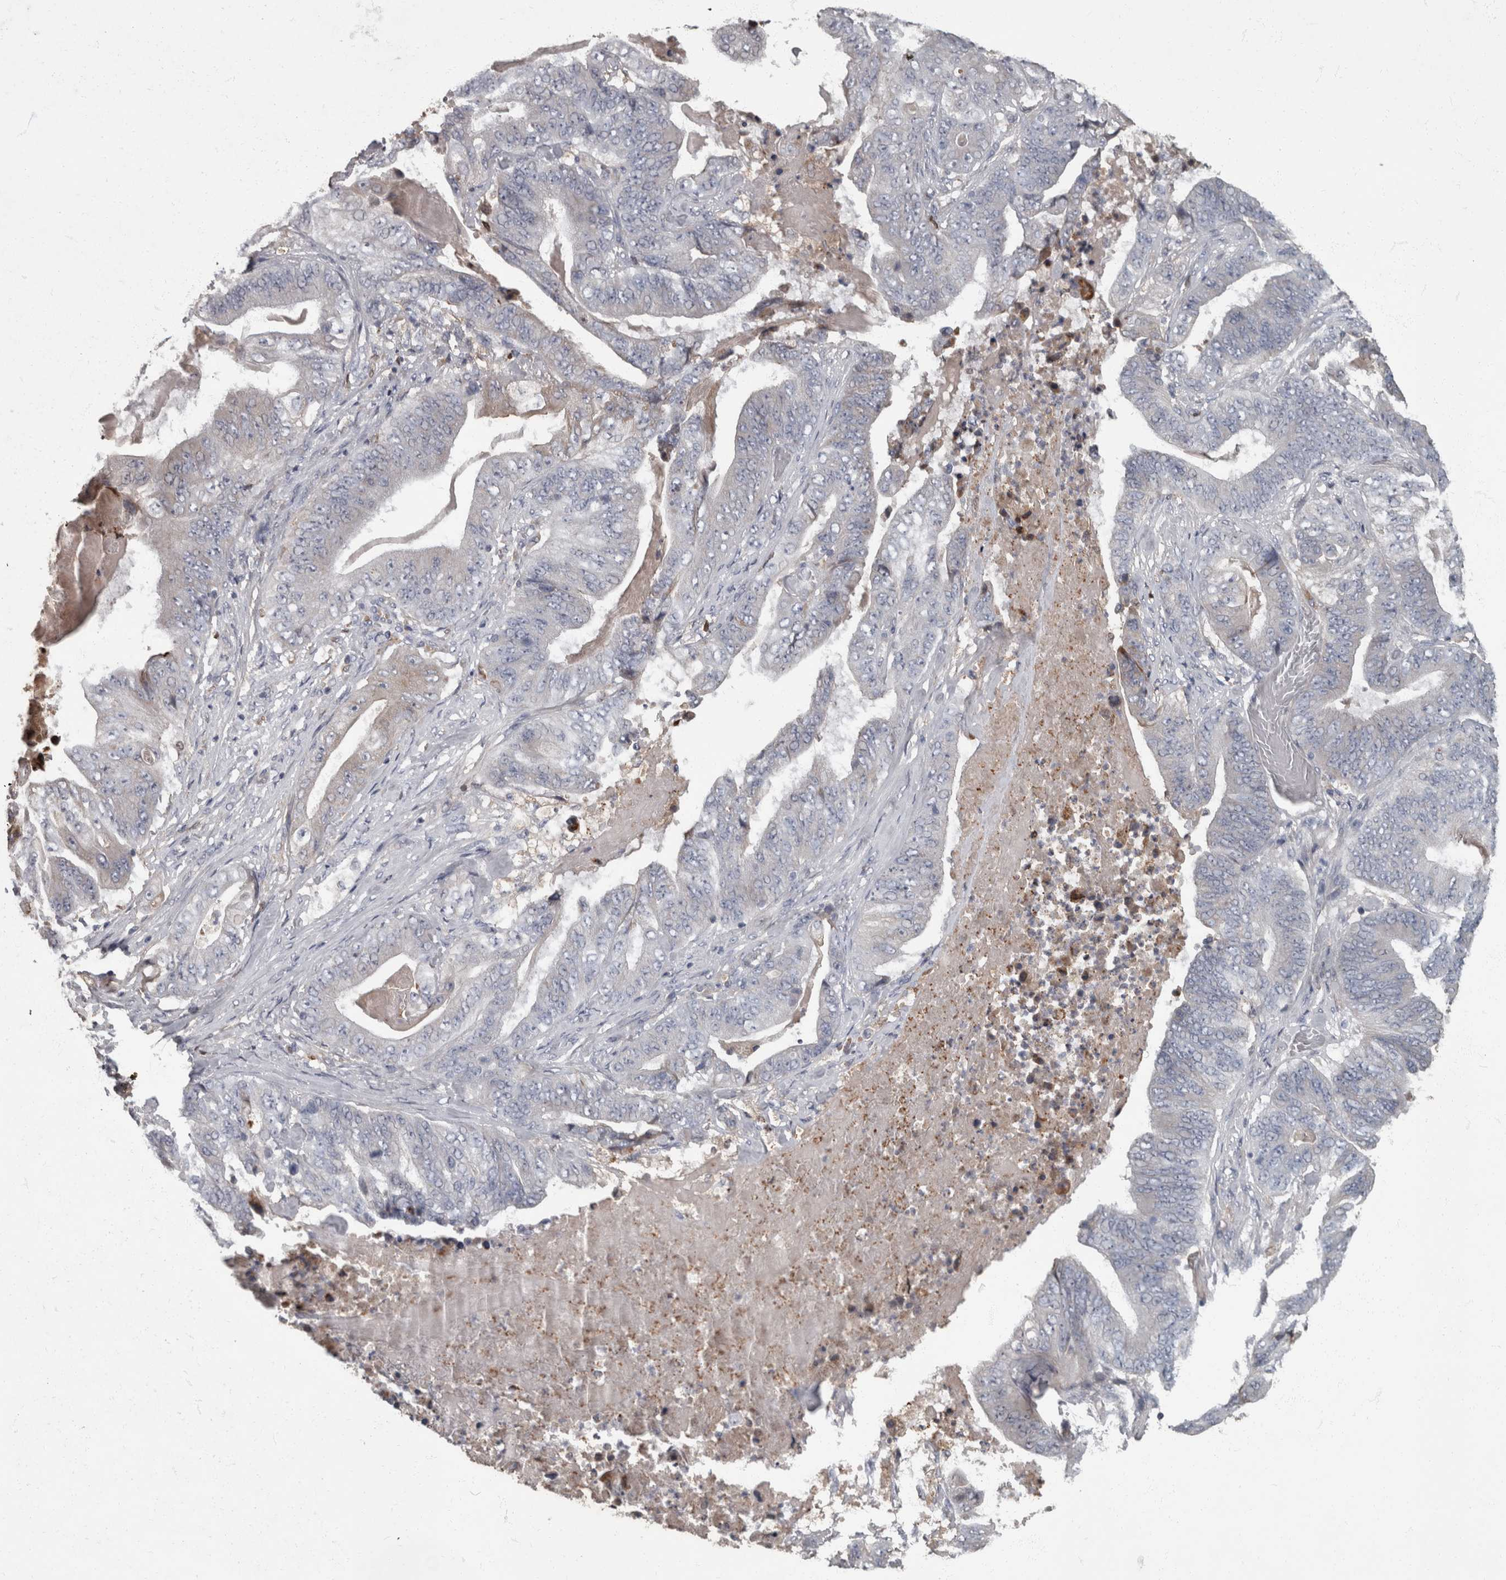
{"staining": {"intensity": "weak", "quantity": "<25%", "location": "cytoplasmic/membranous"}, "tissue": "stomach cancer", "cell_type": "Tumor cells", "image_type": "cancer", "snomed": [{"axis": "morphology", "description": "Adenocarcinoma, NOS"}, {"axis": "topography", "description": "Stomach"}], "caption": "Immunohistochemistry (IHC) micrograph of human stomach cancer stained for a protein (brown), which reveals no staining in tumor cells. (DAB immunohistochemistry with hematoxylin counter stain).", "gene": "PPP1R3C", "patient": {"sex": "female", "age": 73}}